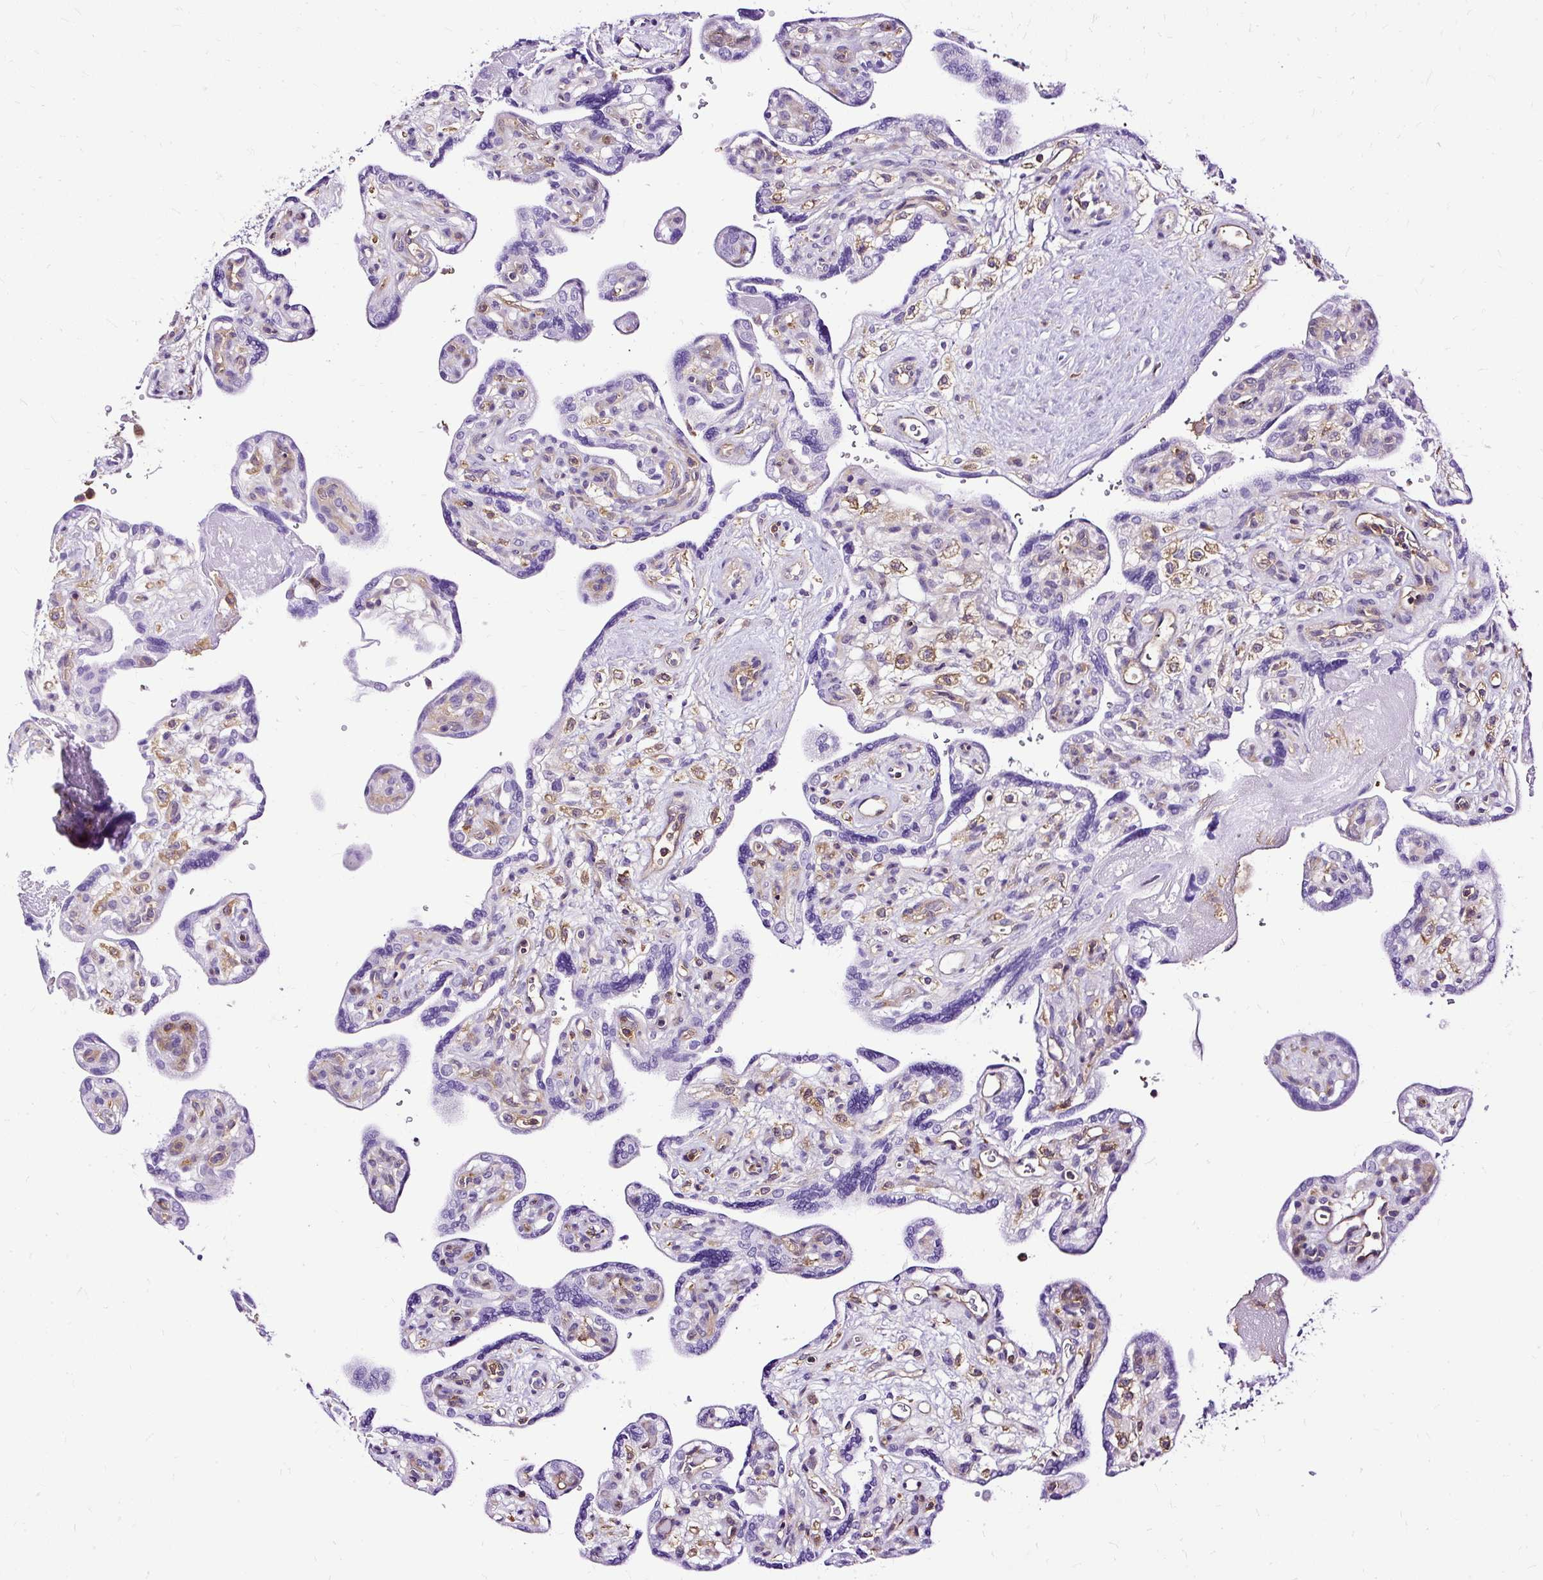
{"staining": {"intensity": "negative", "quantity": "none", "location": "none"}, "tissue": "placenta", "cell_type": "Trophoblastic cells", "image_type": "normal", "snomed": [{"axis": "morphology", "description": "Normal tissue, NOS"}, {"axis": "topography", "description": "Placenta"}], "caption": "Human placenta stained for a protein using immunohistochemistry reveals no positivity in trophoblastic cells.", "gene": "TWF2", "patient": {"sex": "female", "age": 39}}